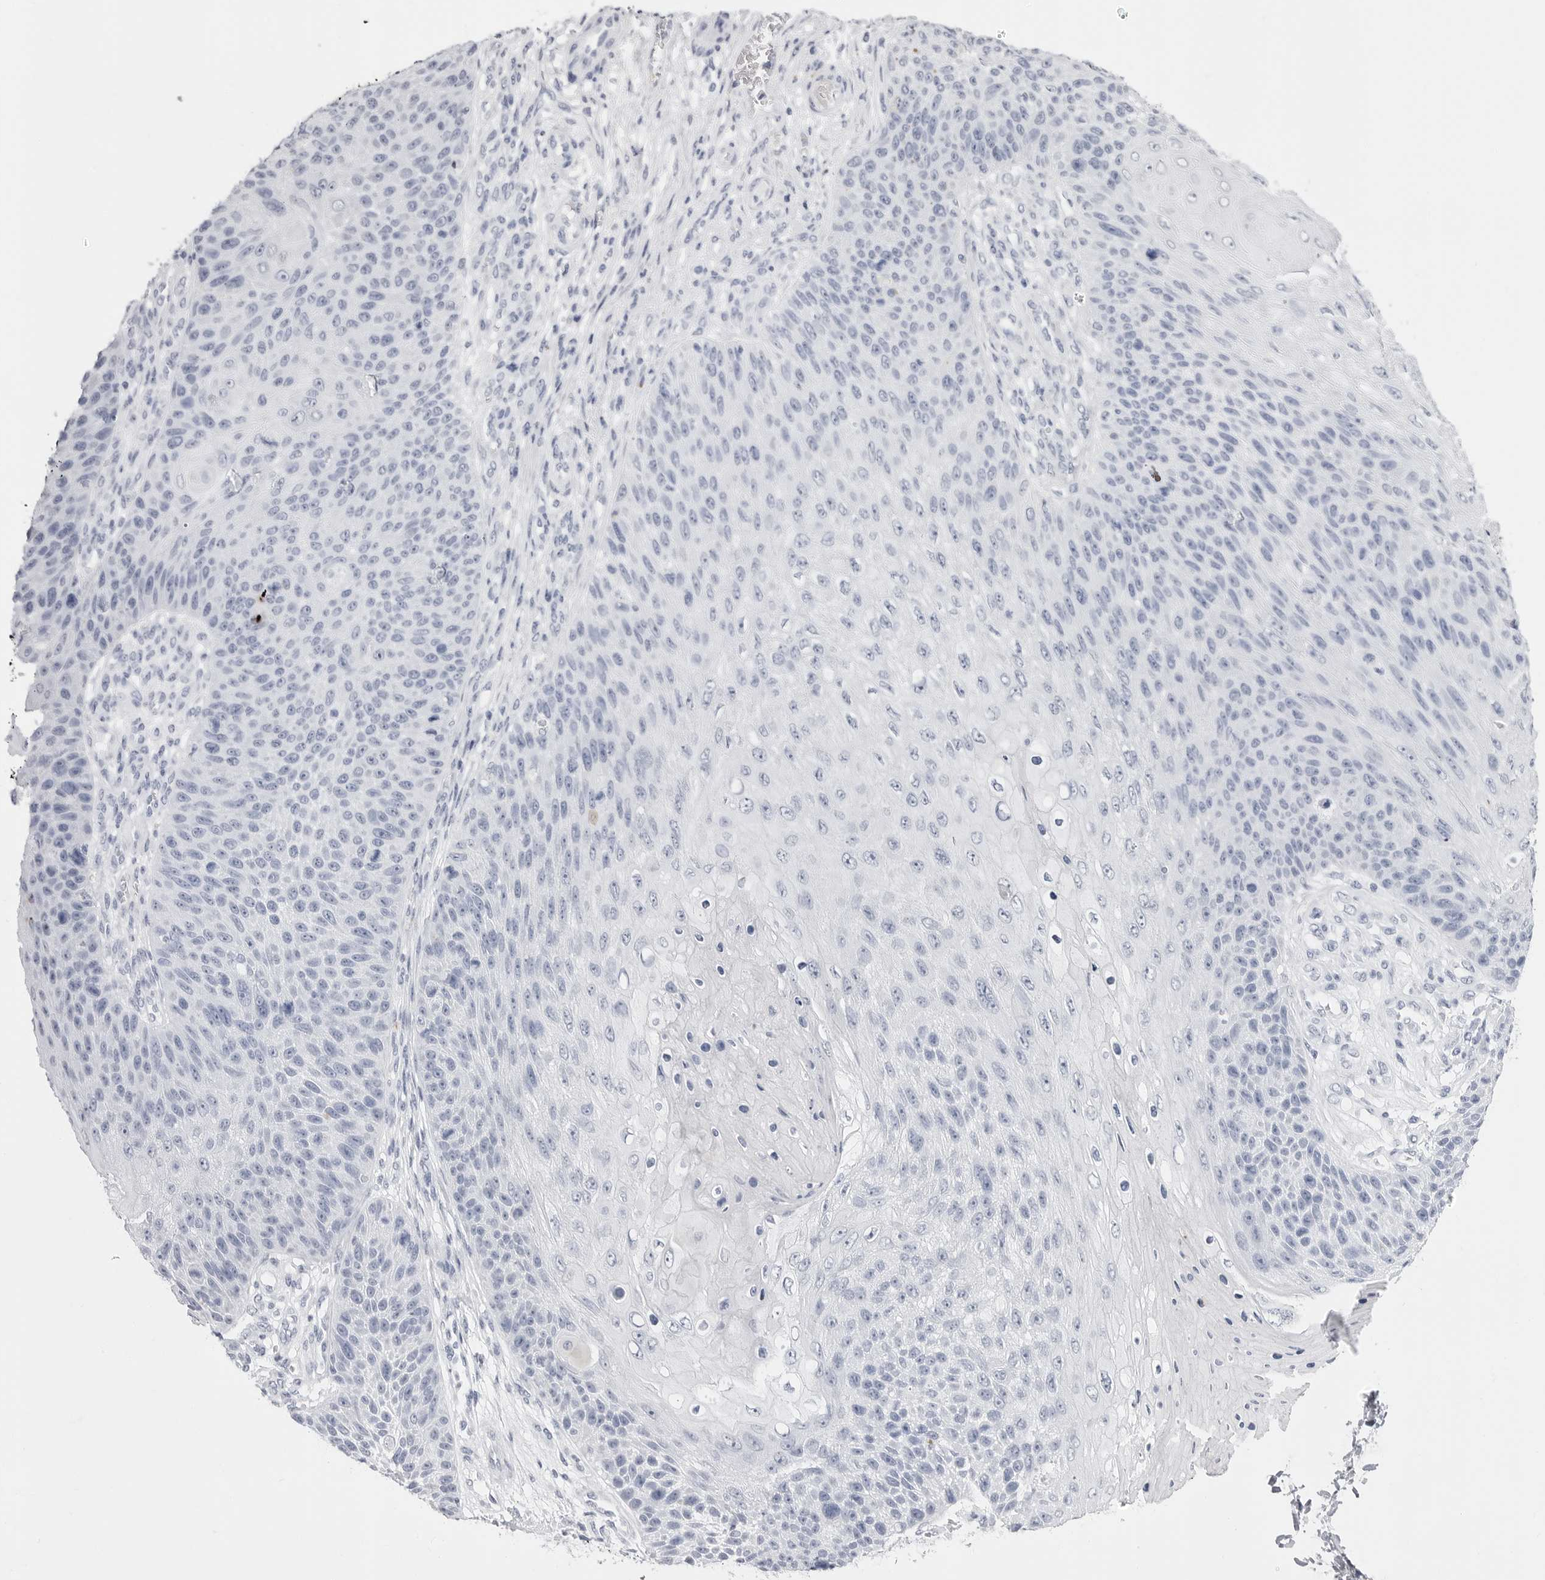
{"staining": {"intensity": "negative", "quantity": "none", "location": "none"}, "tissue": "skin cancer", "cell_type": "Tumor cells", "image_type": "cancer", "snomed": [{"axis": "morphology", "description": "Squamous cell carcinoma, NOS"}, {"axis": "topography", "description": "Skin"}], "caption": "Immunohistochemical staining of skin cancer (squamous cell carcinoma) reveals no significant positivity in tumor cells.", "gene": "TSSK1B", "patient": {"sex": "female", "age": 88}}